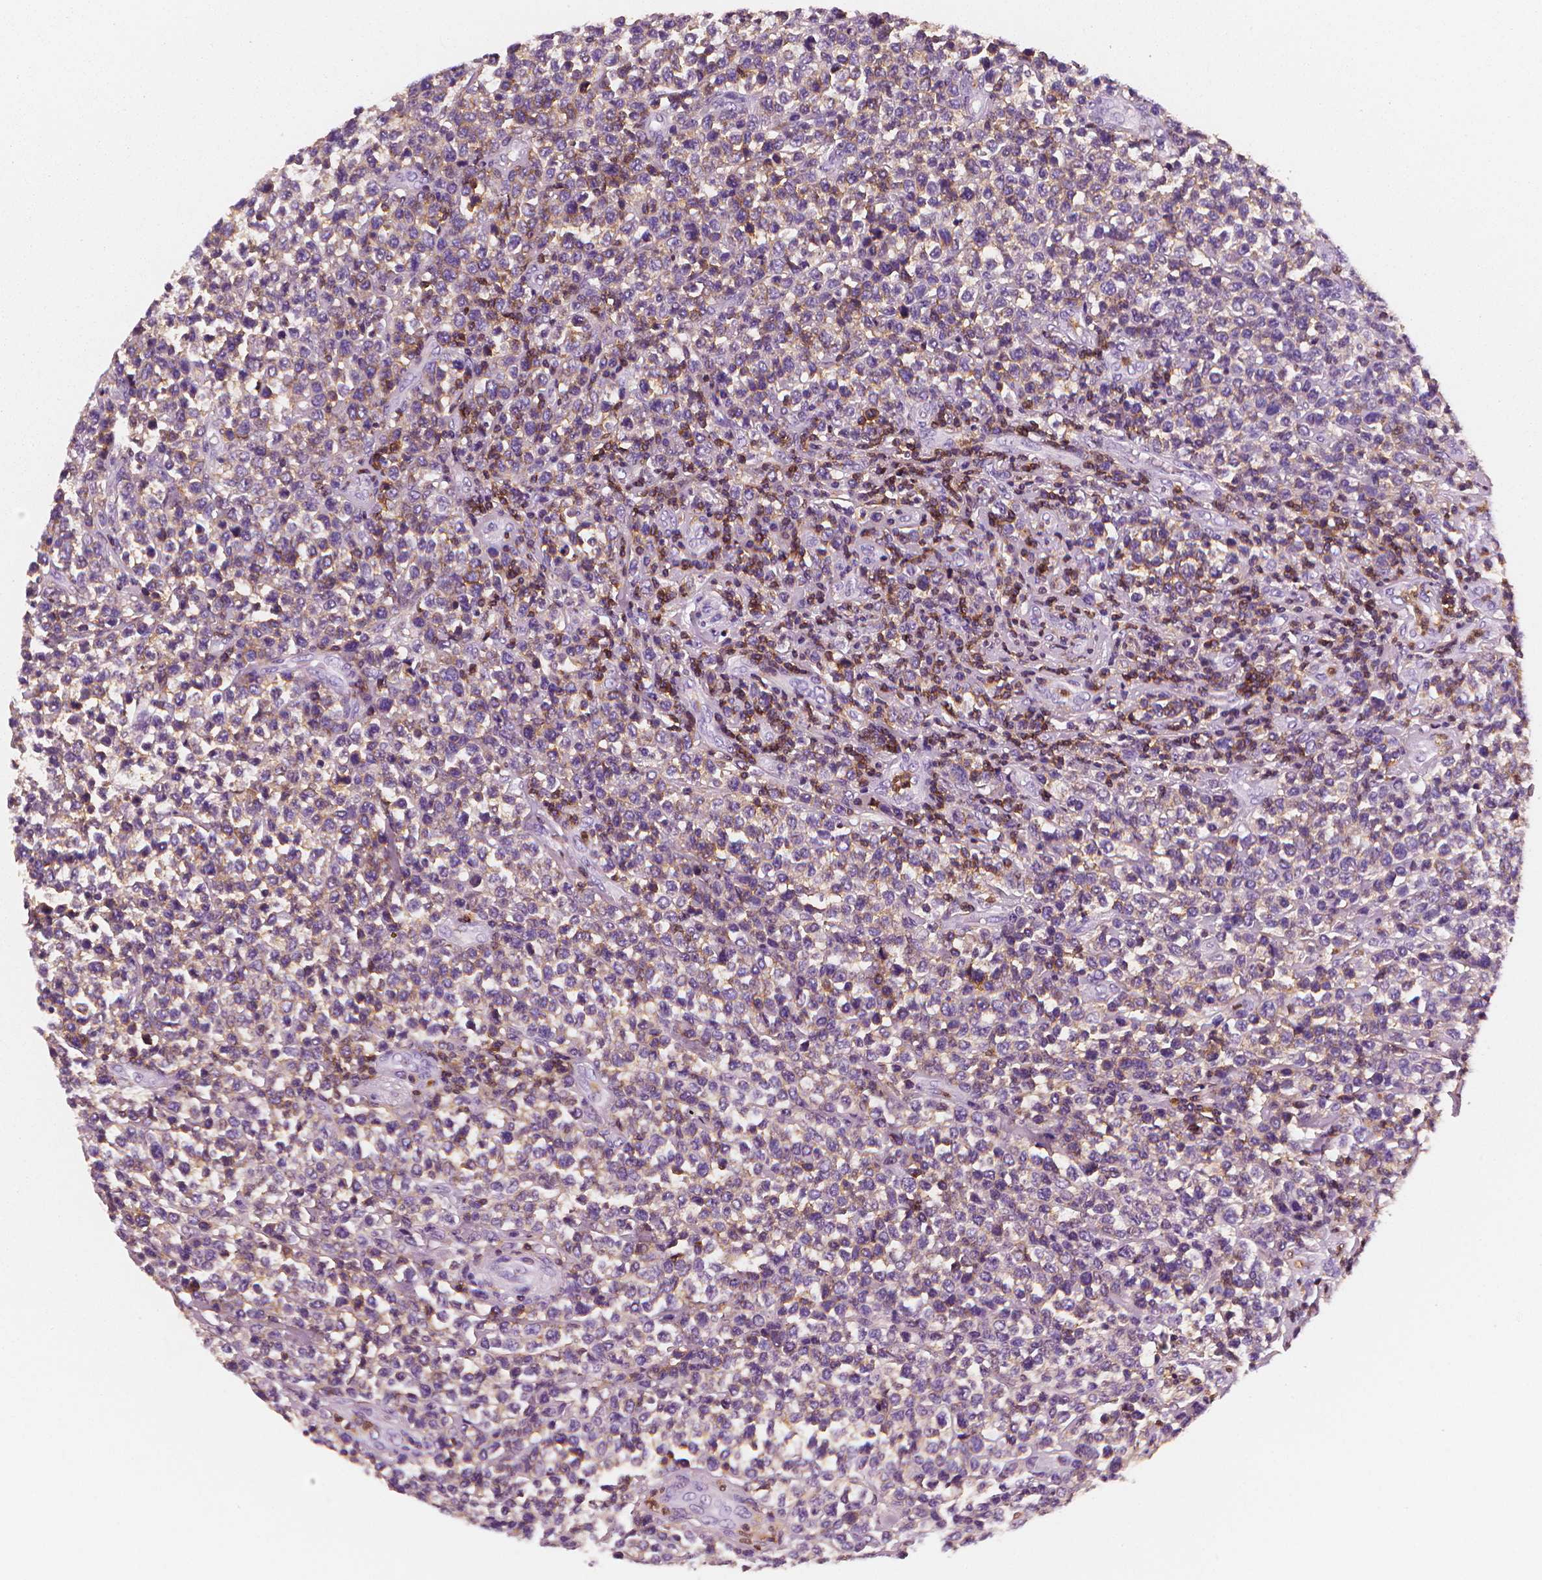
{"staining": {"intensity": "negative", "quantity": "none", "location": "none"}, "tissue": "lymphoma", "cell_type": "Tumor cells", "image_type": "cancer", "snomed": [{"axis": "morphology", "description": "Malignant lymphoma, non-Hodgkin's type, High grade"}, {"axis": "topography", "description": "Soft tissue"}], "caption": "A high-resolution histopathology image shows IHC staining of lymphoma, which shows no significant staining in tumor cells.", "gene": "PTPRC", "patient": {"sex": "female", "age": 56}}